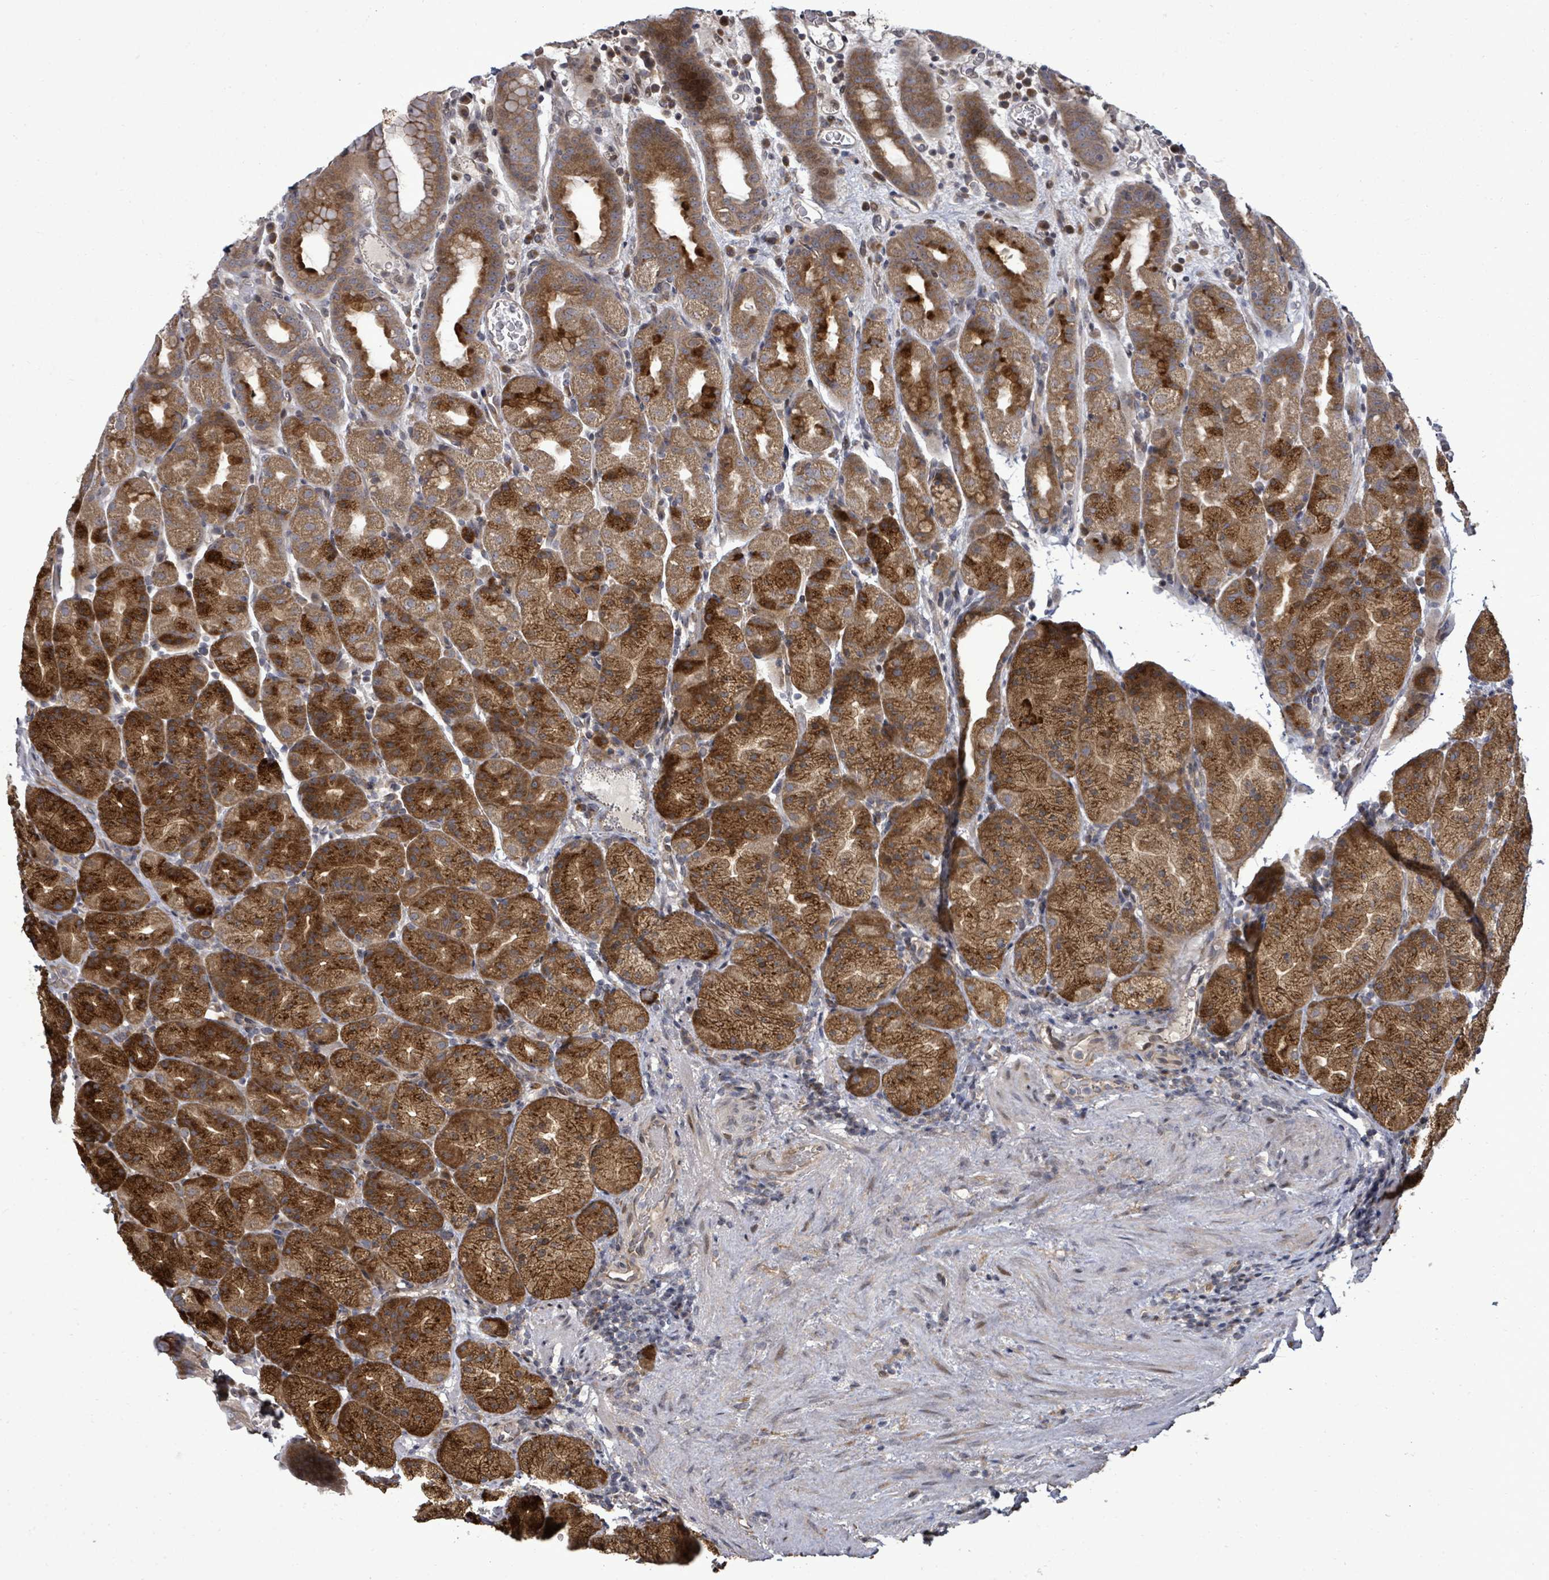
{"staining": {"intensity": "strong", "quantity": "25%-75%", "location": "cytoplasmic/membranous"}, "tissue": "stomach", "cell_type": "Glandular cells", "image_type": "normal", "snomed": [{"axis": "morphology", "description": "Normal tissue, NOS"}, {"axis": "topography", "description": "Stomach, upper"}, {"axis": "topography", "description": "Stomach, lower"}, {"axis": "topography", "description": "Small intestine"}], "caption": "Immunohistochemistry (IHC) staining of benign stomach, which demonstrates high levels of strong cytoplasmic/membranous positivity in approximately 25%-75% of glandular cells indicating strong cytoplasmic/membranous protein positivity. The staining was performed using DAB (brown) for protein detection and nuclei were counterstained in hematoxylin (blue).", "gene": "KRTAP27", "patient": {"sex": "male", "age": 68}}